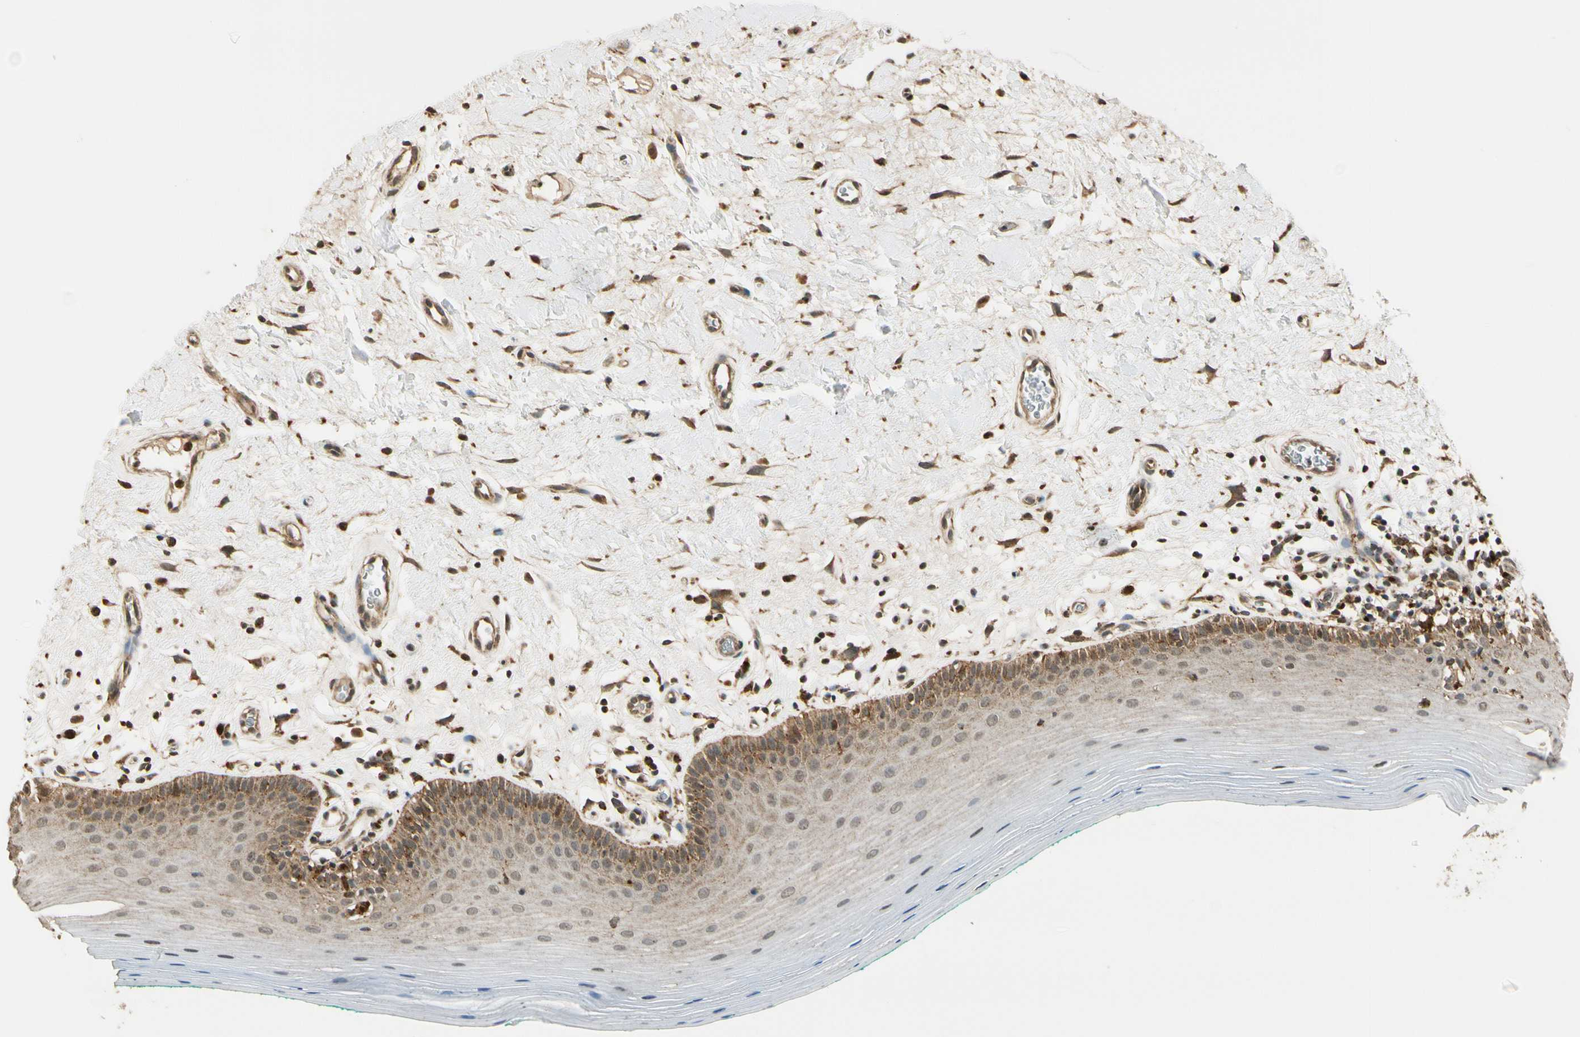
{"staining": {"intensity": "moderate", "quantity": "25%-75%", "location": "cytoplasmic/membranous,nuclear"}, "tissue": "oral mucosa", "cell_type": "Squamous epithelial cells", "image_type": "normal", "snomed": [{"axis": "morphology", "description": "Normal tissue, NOS"}, {"axis": "topography", "description": "Skeletal muscle"}, {"axis": "topography", "description": "Oral tissue"}], "caption": "This micrograph shows immunohistochemistry staining of unremarkable human oral mucosa, with medium moderate cytoplasmic/membranous,nuclear expression in approximately 25%-75% of squamous epithelial cells.", "gene": "LAMTOR1", "patient": {"sex": "male", "age": 58}}